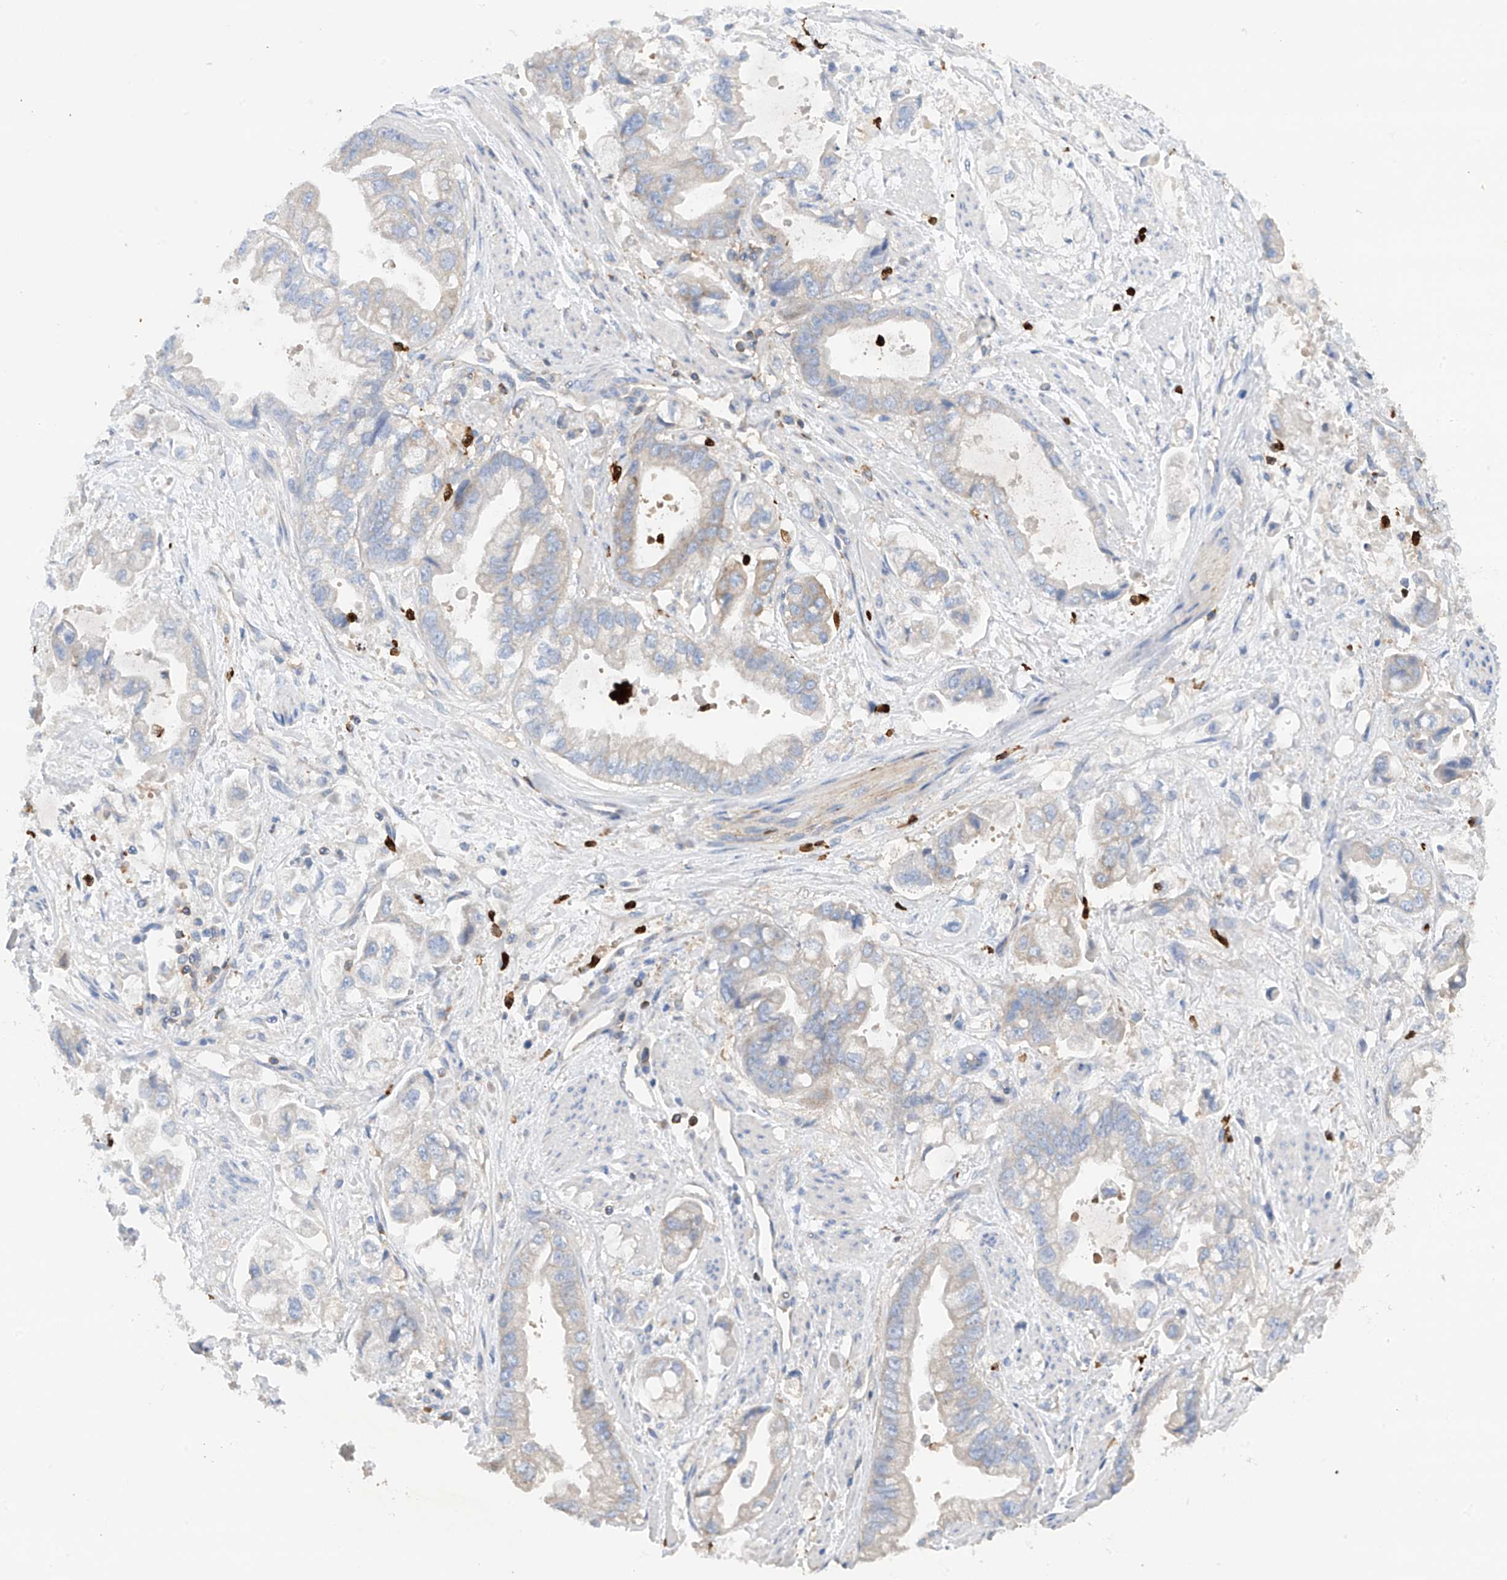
{"staining": {"intensity": "weak", "quantity": "<25%", "location": "cytoplasmic/membranous"}, "tissue": "stomach cancer", "cell_type": "Tumor cells", "image_type": "cancer", "snomed": [{"axis": "morphology", "description": "Adenocarcinoma, NOS"}, {"axis": "topography", "description": "Stomach"}], "caption": "The photomicrograph displays no significant positivity in tumor cells of stomach cancer (adenocarcinoma).", "gene": "PHACTR2", "patient": {"sex": "male", "age": 62}}